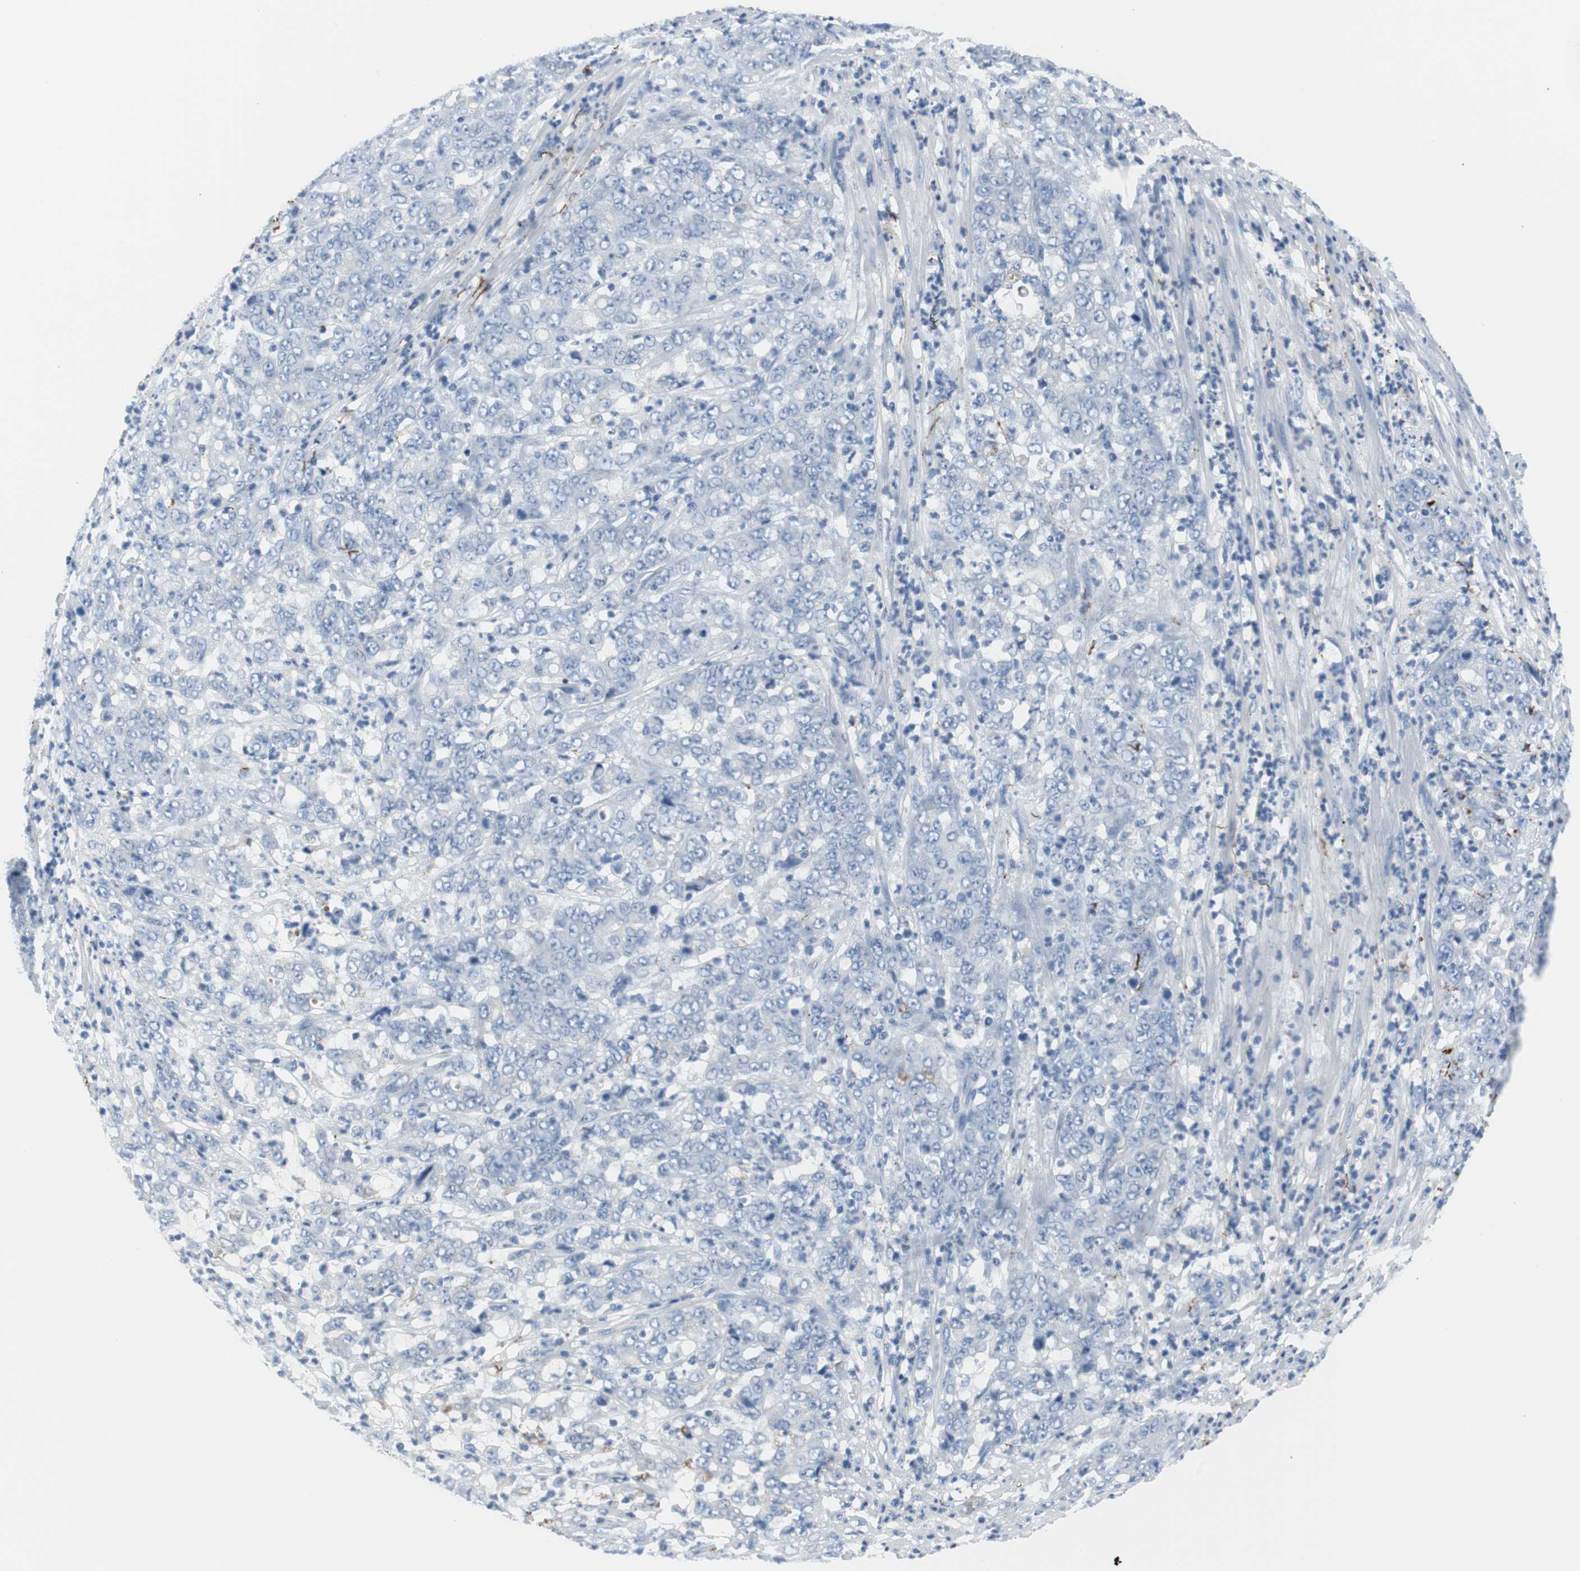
{"staining": {"intensity": "negative", "quantity": "none", "location": "none"}, "tissue": "stomach cancer", "cell_type": "Tumor cells", "image_type": "cancer", "snomed": [{"axis": "morphology", "description": "Adenocarcinoma, NOS"}, {"axis": "topography", "description": "Stomach, lower"}], "caption": "Tumor cells show no significant protein staining in stomach cancer (adenocarcinoma).", "gene": "APCS", "patient": {"sex": "female", "age": 71}}